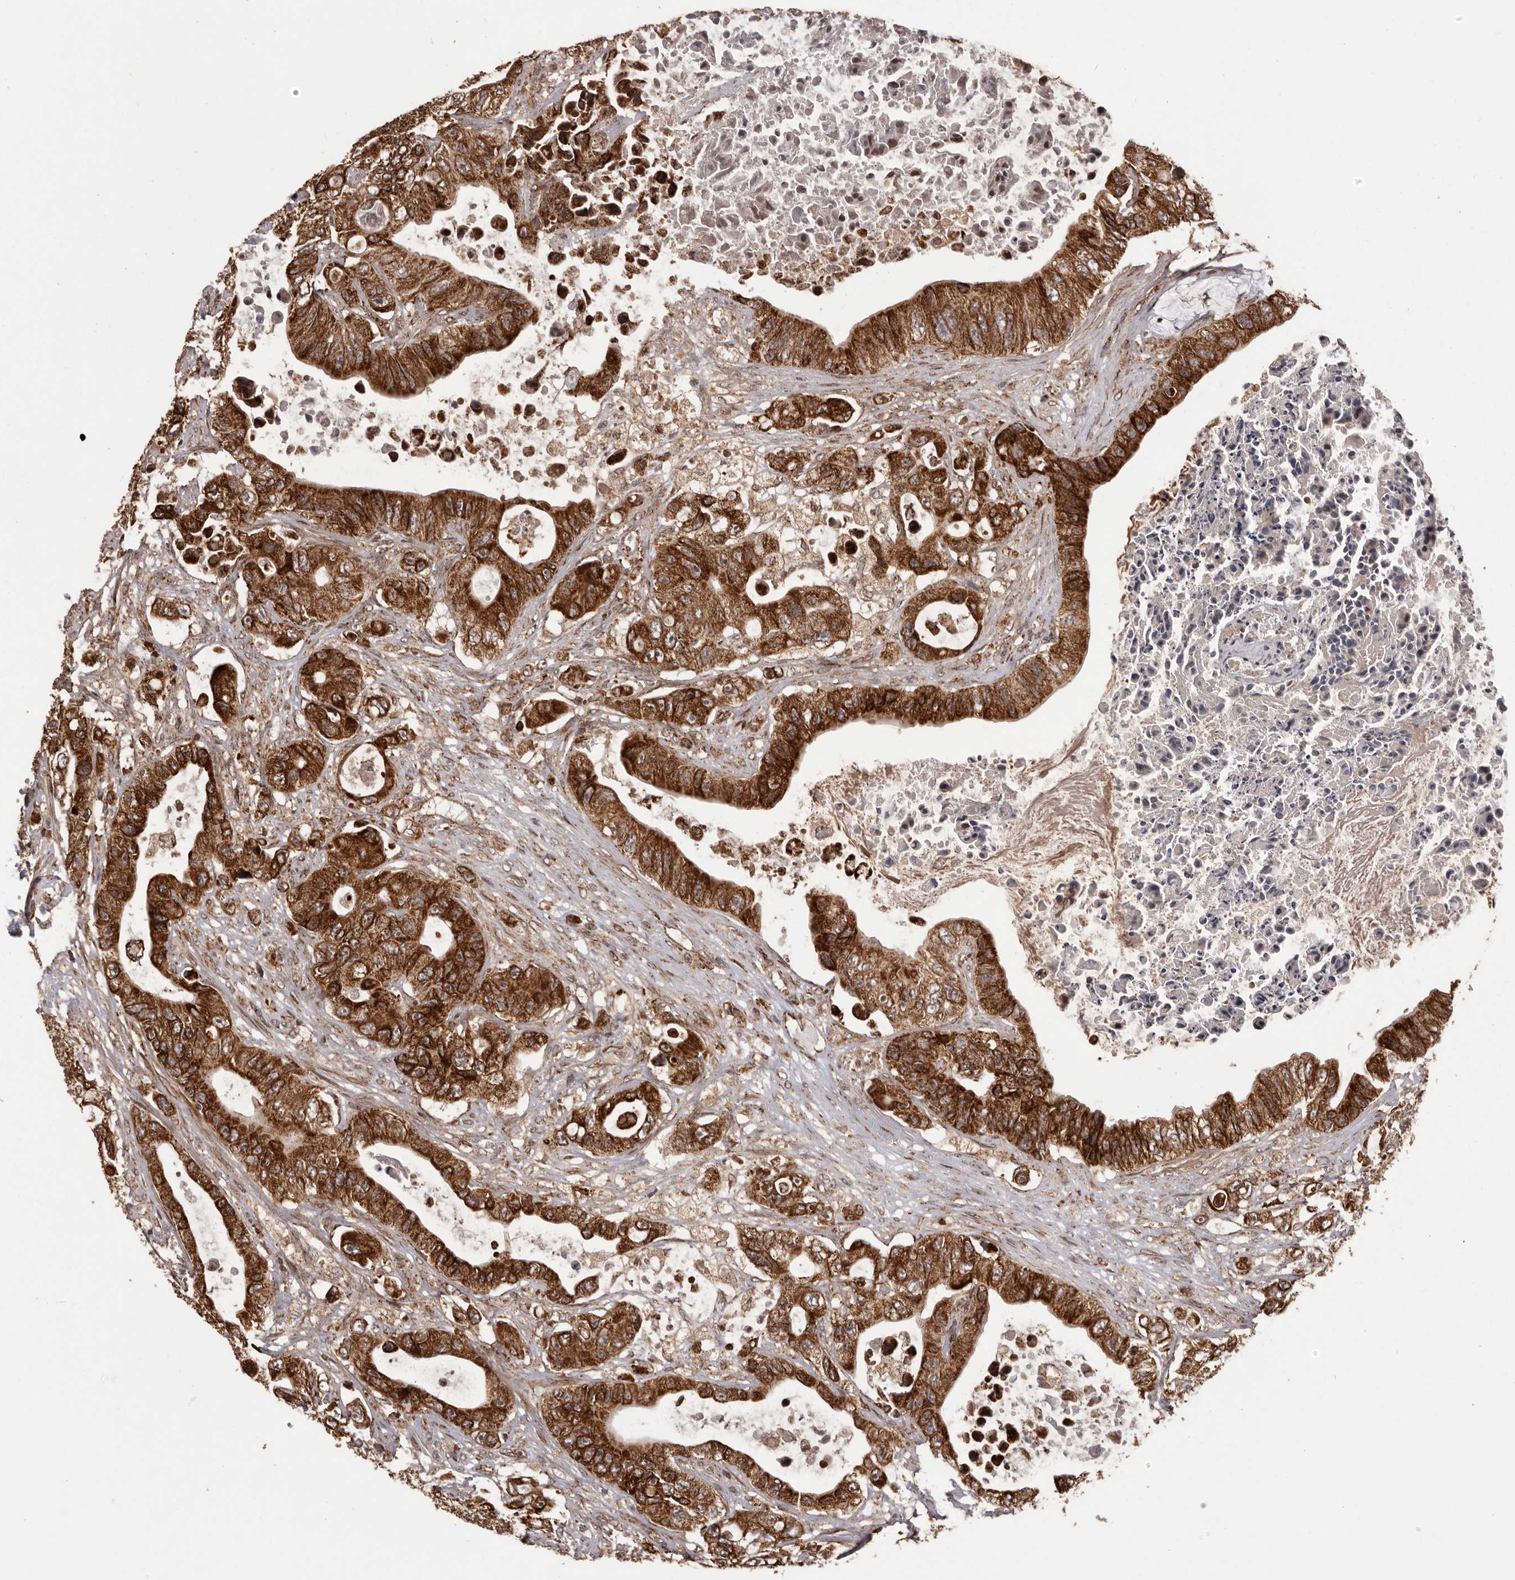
{"staining": {"intensity": "strong", "quantity": ">75%", "location": "cytoplasmic/membranous"}, "tissue": "colorectal cancer", "cell_type": "Tumor cells", "image_type": "cancer", "snomed": [{"axis": "morphology", "description": "Adenocarcinoma, NOS"}, {"axis": "topography", "description": "Colon"}], "caption": "Colorectal cancer (adenocarcinoma) stained with a protein marker exhibits strong staining in tumor cells.", "gene": "CHRM2", "patient": {"sex": "female", "age": 46}}